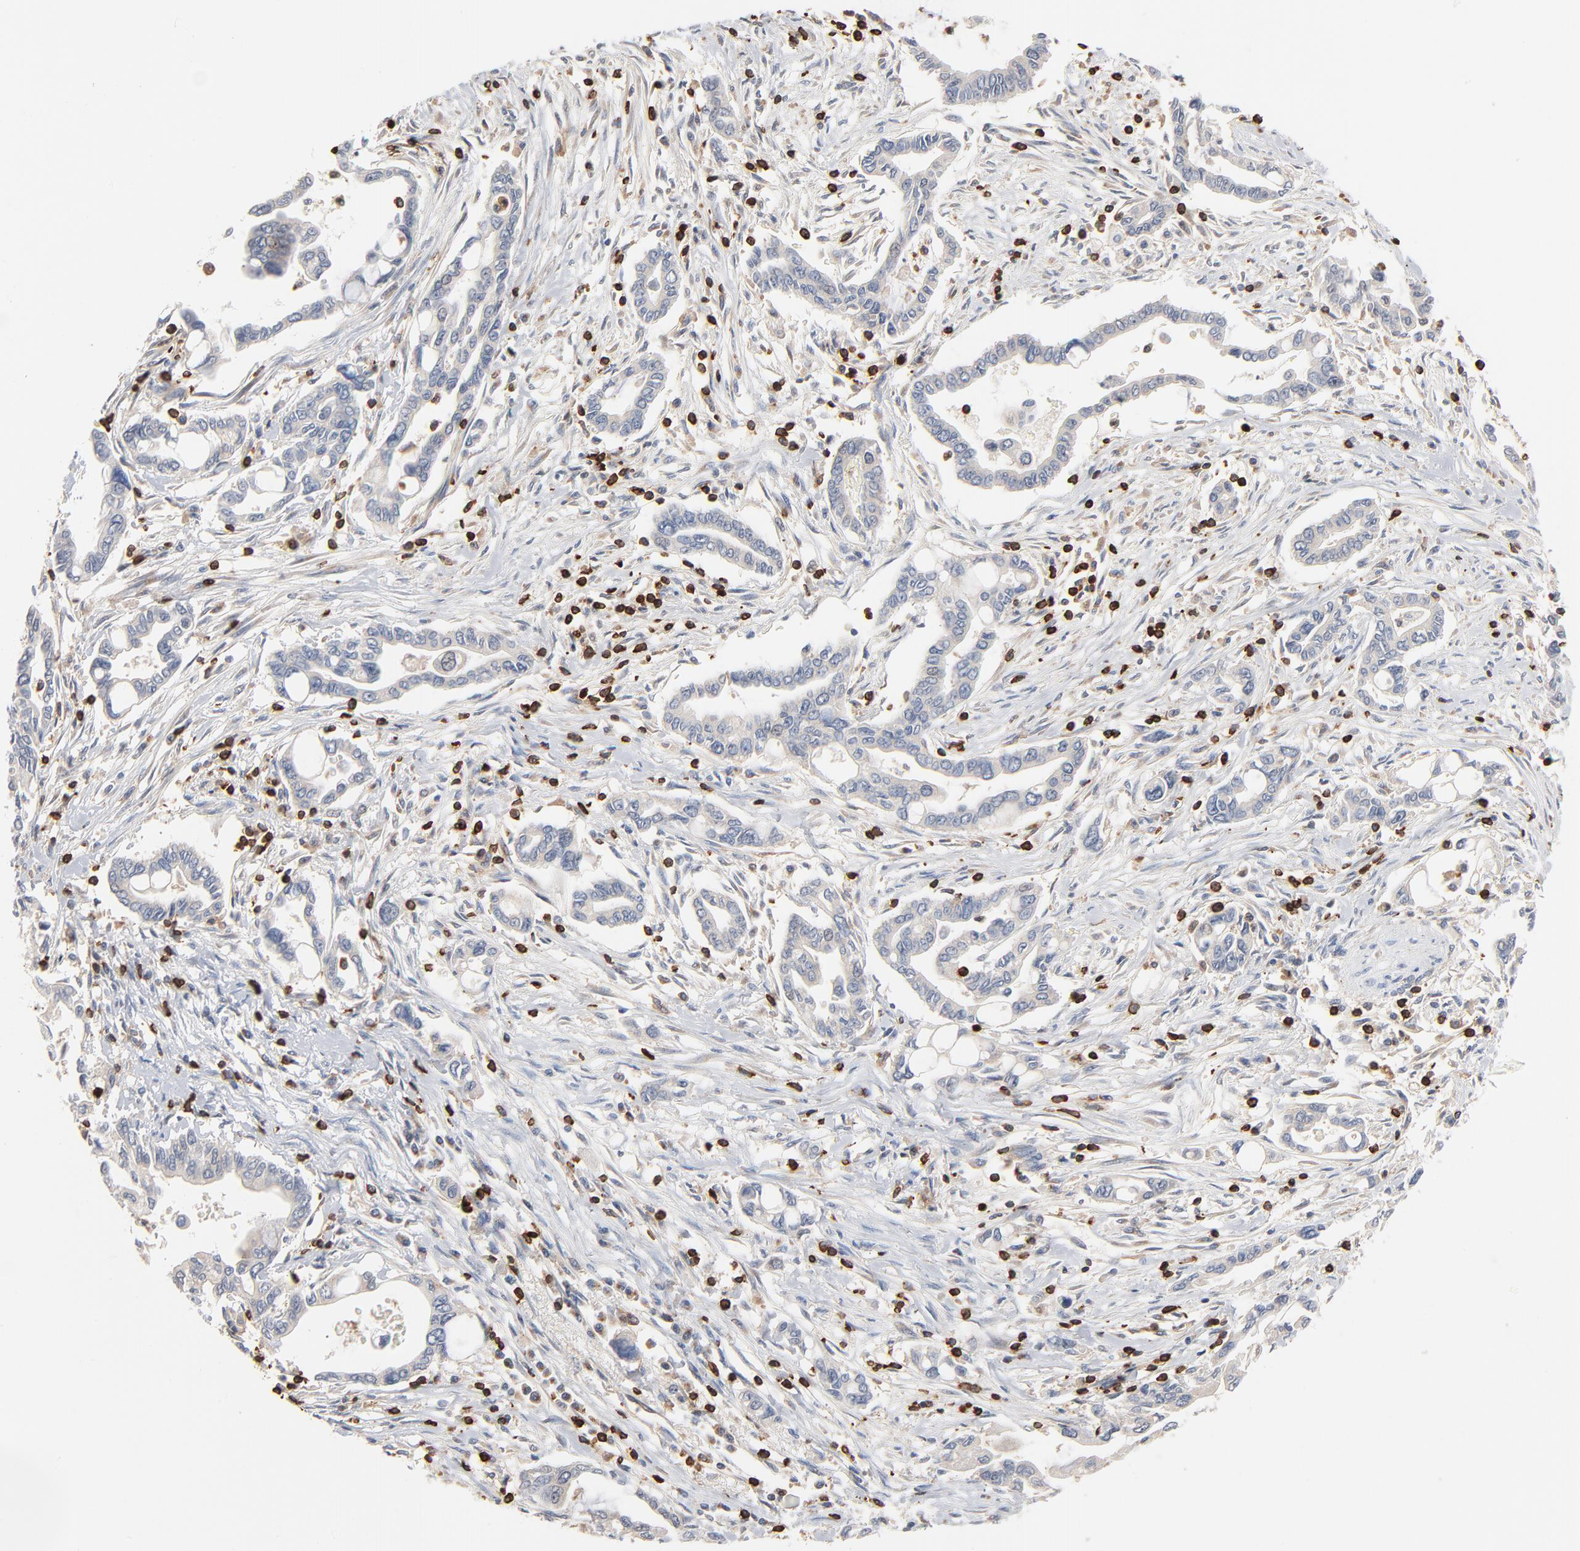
{"staining": {"intensity": "negative", "quantity": "none", "location": "none"}, "tissue": "pancreatic cancer", "cell_type": "Tumor cells", "image_type": "cancer", "snomed": [{"axis": "morphology", "description": "Adenocarcinoma, NOS"}, {"axis": "topography", "description": "Pancreas"}], "caption": "Protein analysis of pancreatic cancer (adenocarcinoma) shows no significant staining in tumor cells.", "gene": "SH3KBP1", "patient": {"sex": "female", "age": 57}}